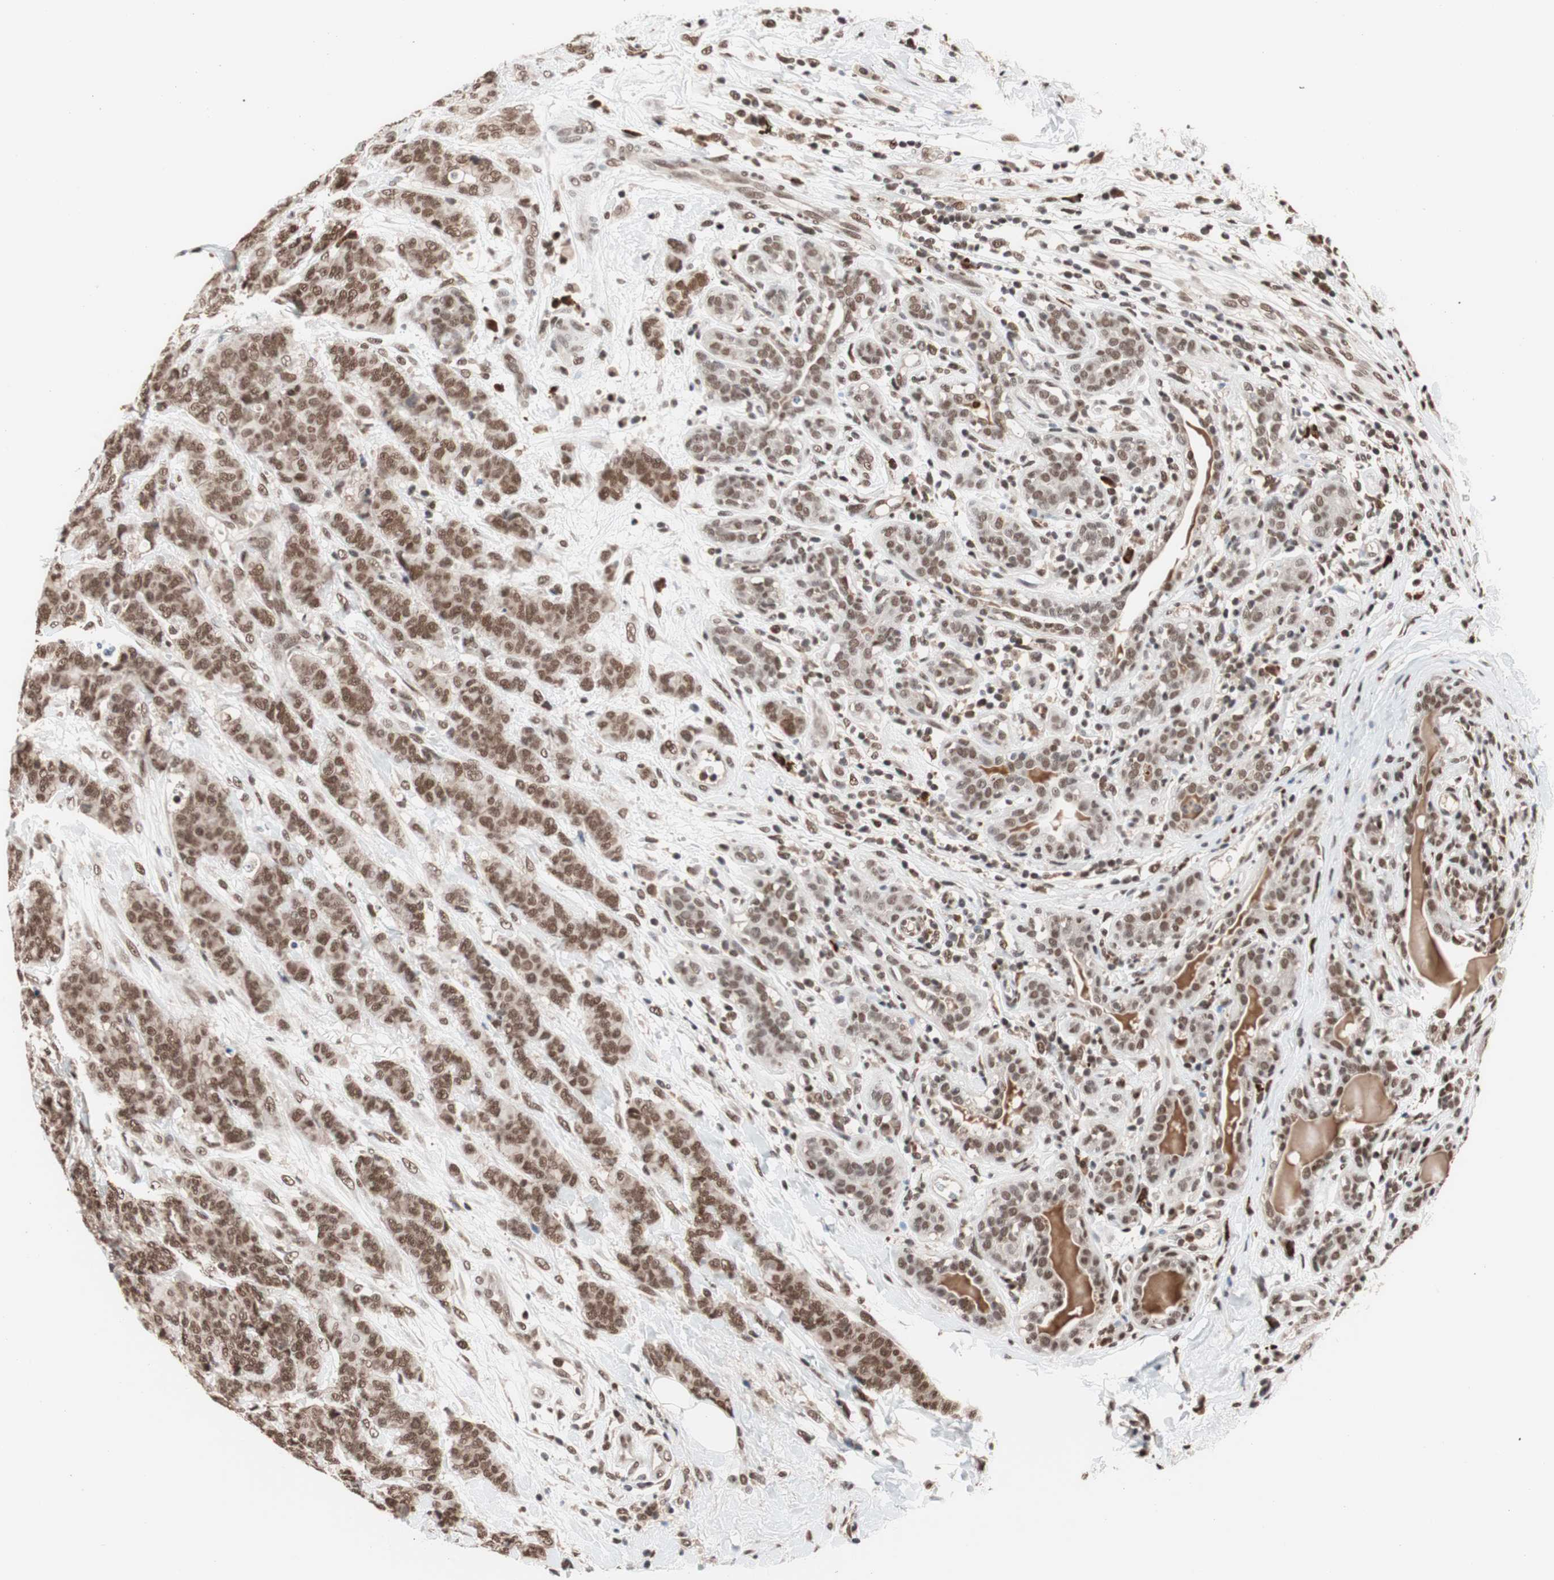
{"staining": {"intensity": "moderate", "quantity": ">75%", "location": "nuclear"}, "tissue": "breast cancer", "cell_type": "Tumor cells", "image_type": "cancer", "snomed": [{"axis": "morphology", "description": "Duct carcinoma"}, {"axis": "topography", "description": "Breast"}], "caption": "The photomicrograph shows a brown stain indicating the presence of a protein in the nuclear of tumor cells in breast cancer.", "gene": "CHAMP1", "patient": {"sex": "female", "age": 40}}